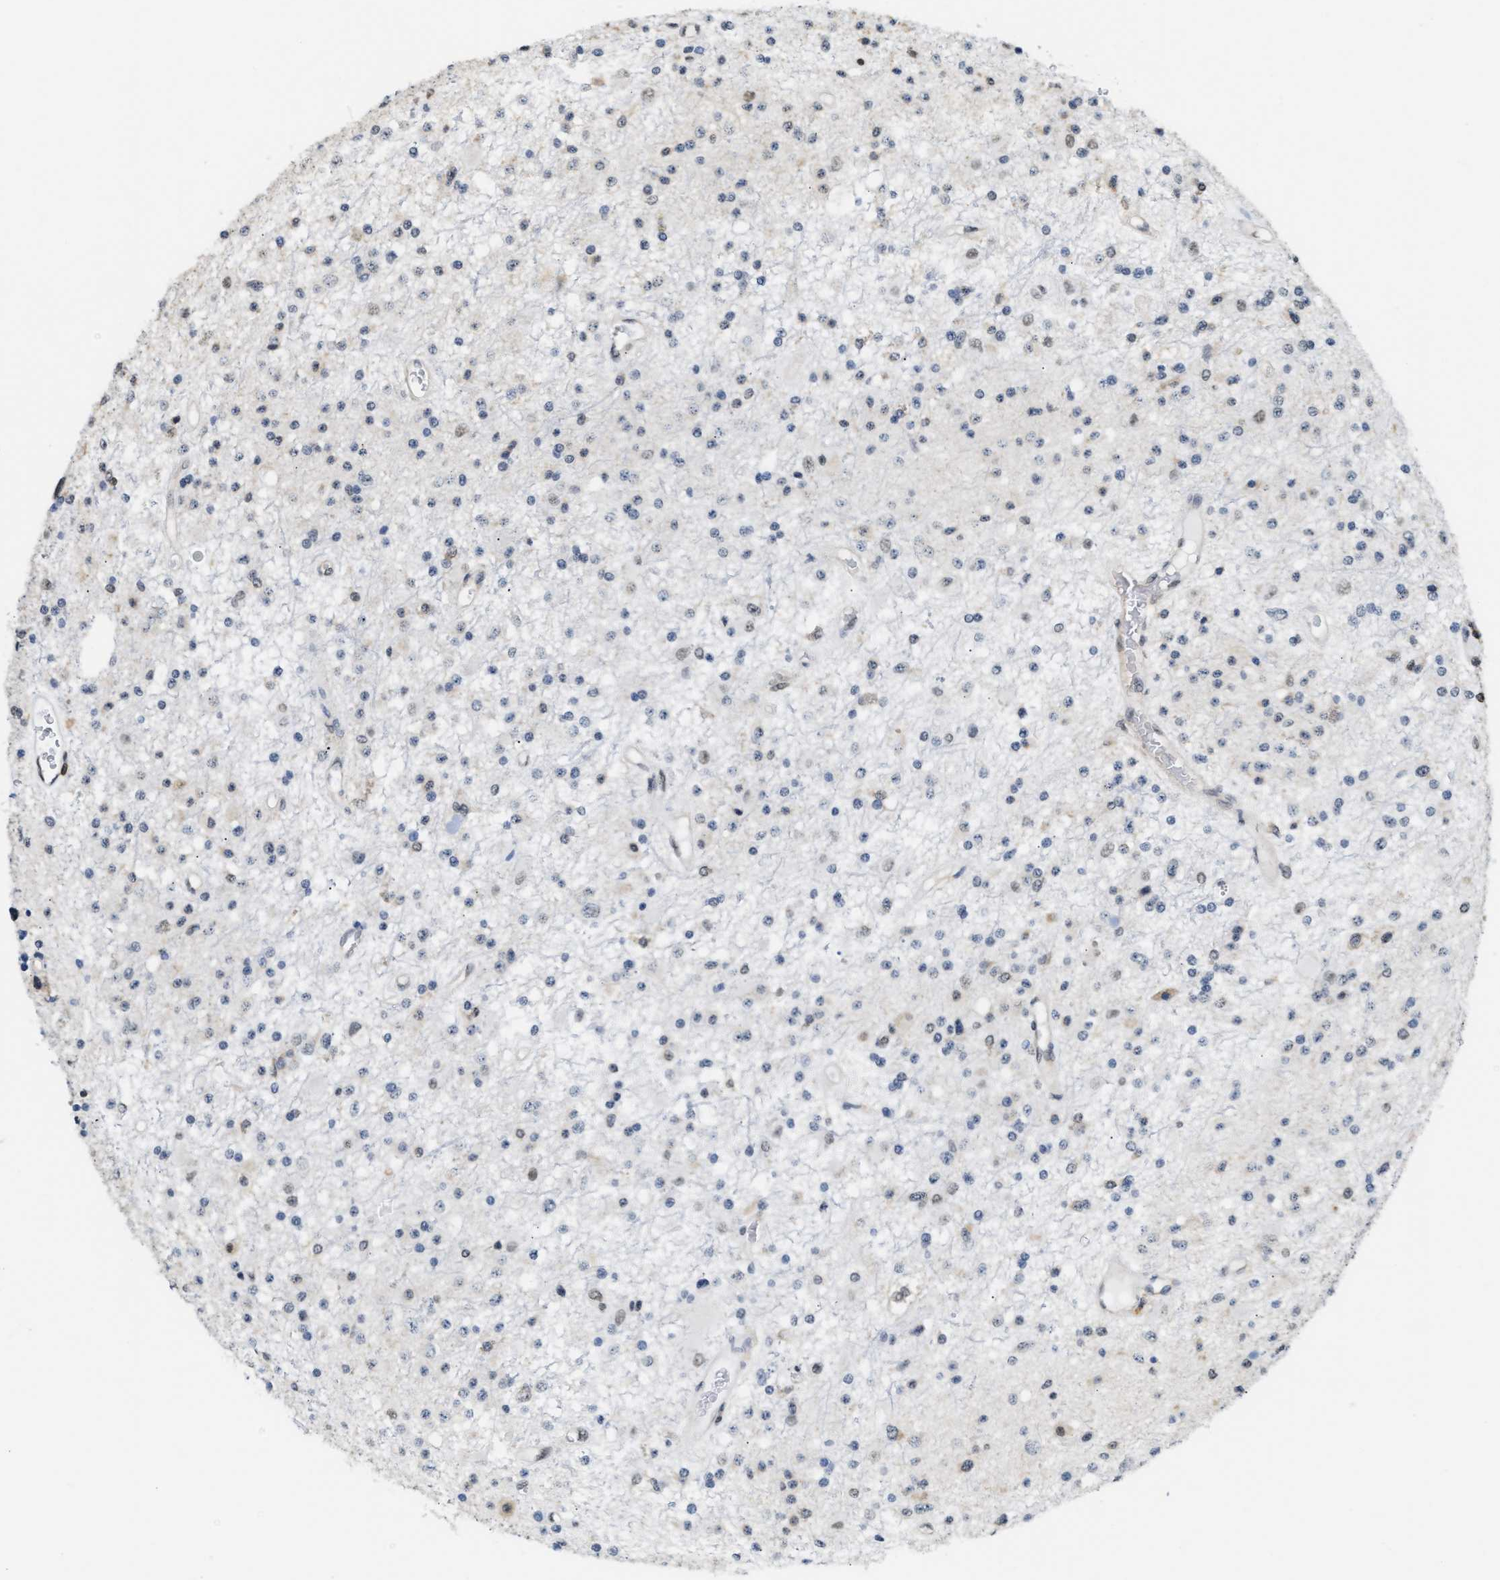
{"staining": {"intensity": "weak", "quantity": "25%-75%", "location": "nuclear"}, "tissue": "glioma", "cell_type": "Tumor cells", "image_type": "cancer", "snomed": [{"axis": "morphology", "description": "Glioma, malignant, Low grade"}, {"axis": "topography", "description": "Brain"}], "caption": "Weak nuclear positivity is present in about 25%-75% of tumor cells in glioma.", "gene": "STK10", "patient": {"sex": "male", "age": 58}}